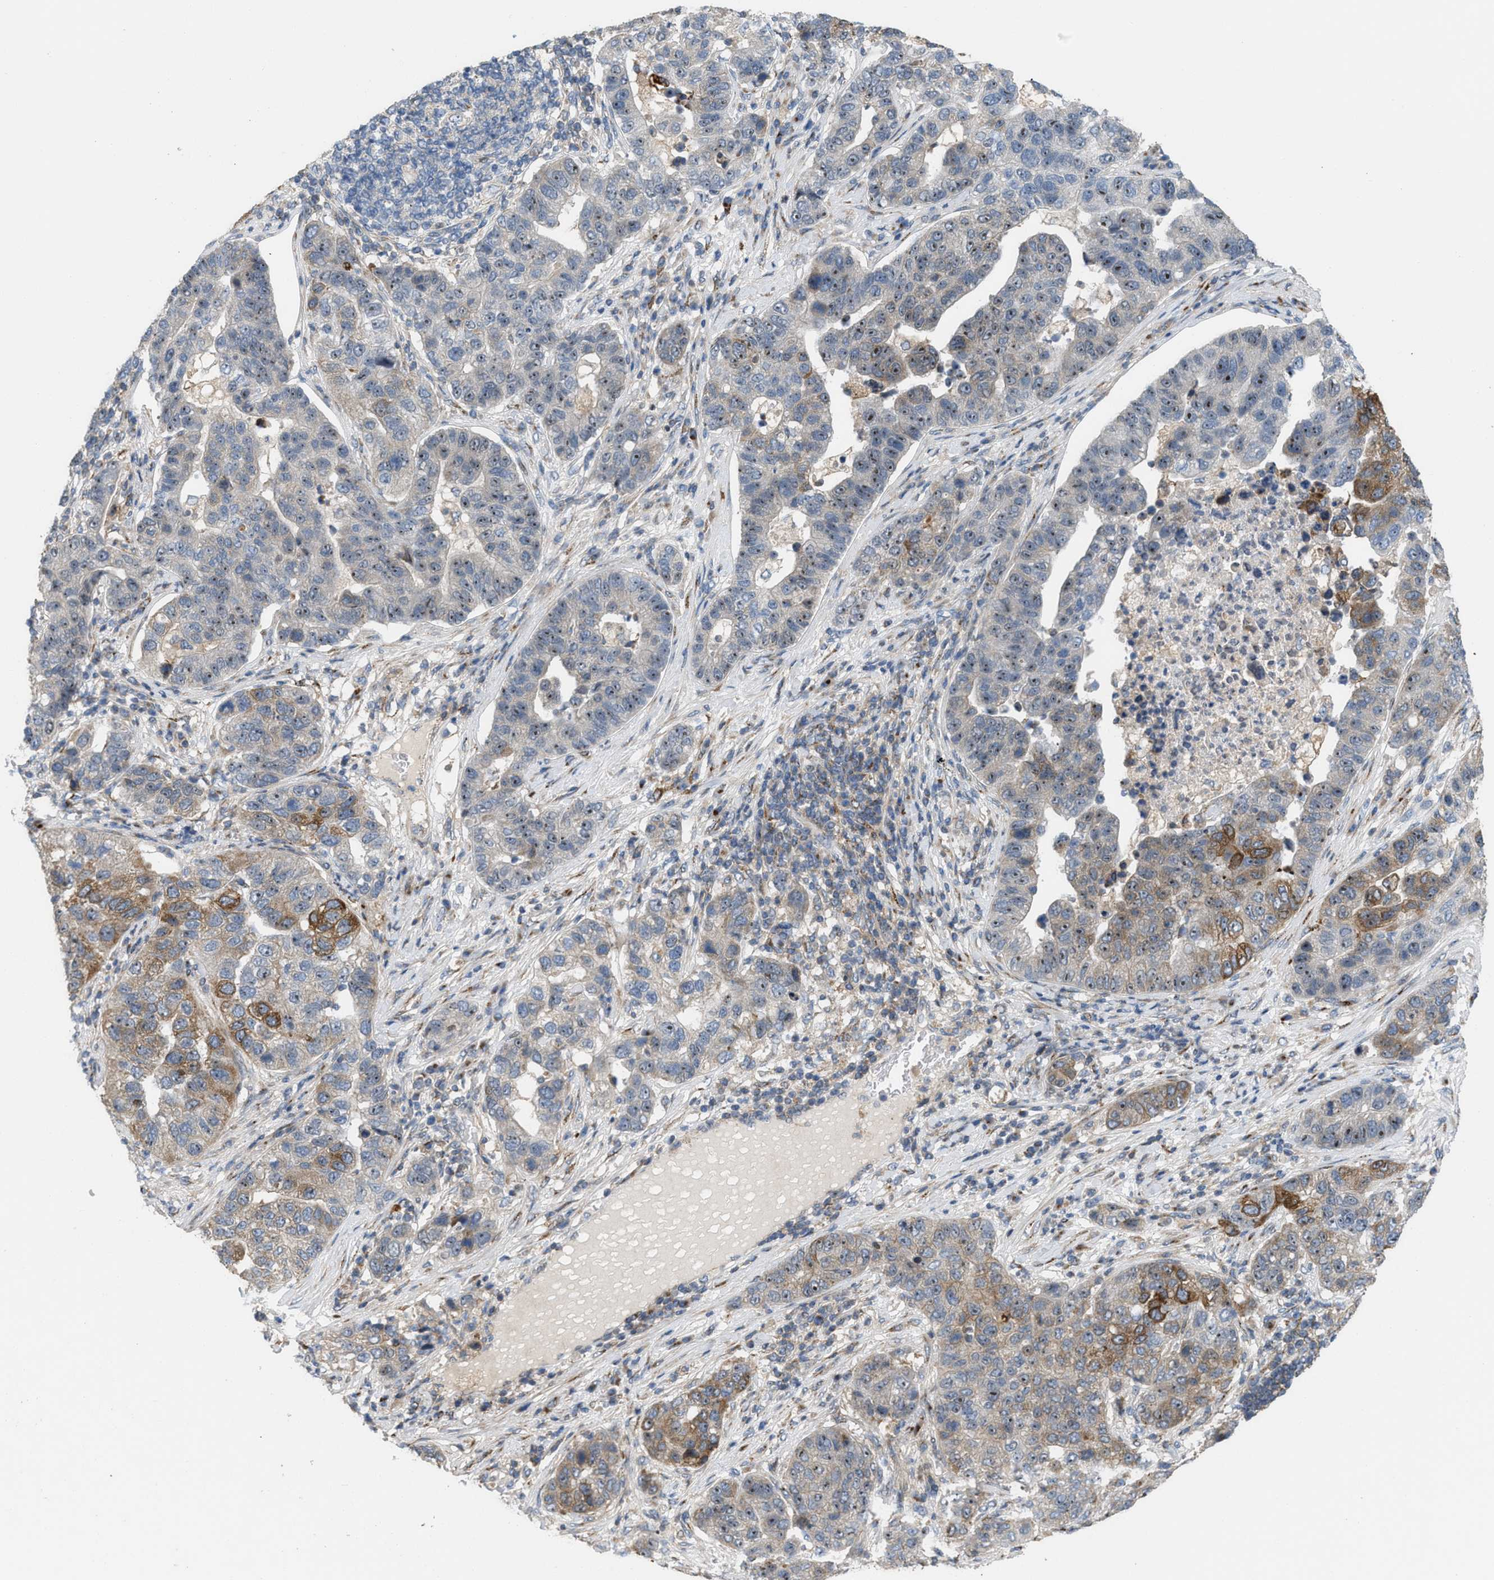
{"staining": {"intensity": "moderate", "quantity": "25%-75%", "location": "cytoplasmic/membranous,nuclear"}, "tissue": "pancreatic cancer", "cell_type": "Tumor cells", "image_type": "cancer", "snomed": [{"axis": "morphology", "description": "Adenocarcinoma, NOS"}, {"axis": "topography", "description": "Pancreas"}], "caption": "Immunohistochemical staining of adenocarcinoma (pancreatic) shows medium levels of moderate cytoplasmic/membranous and nuclear positivity in approximately 25%-75% of tumor cells. (DAB (3,3'-diaminobenzidine) = brown stain, brightfield microscopy at high magnification).", "gene": "DIPK1A", "patient": {"sex": "female", "age": 61}}